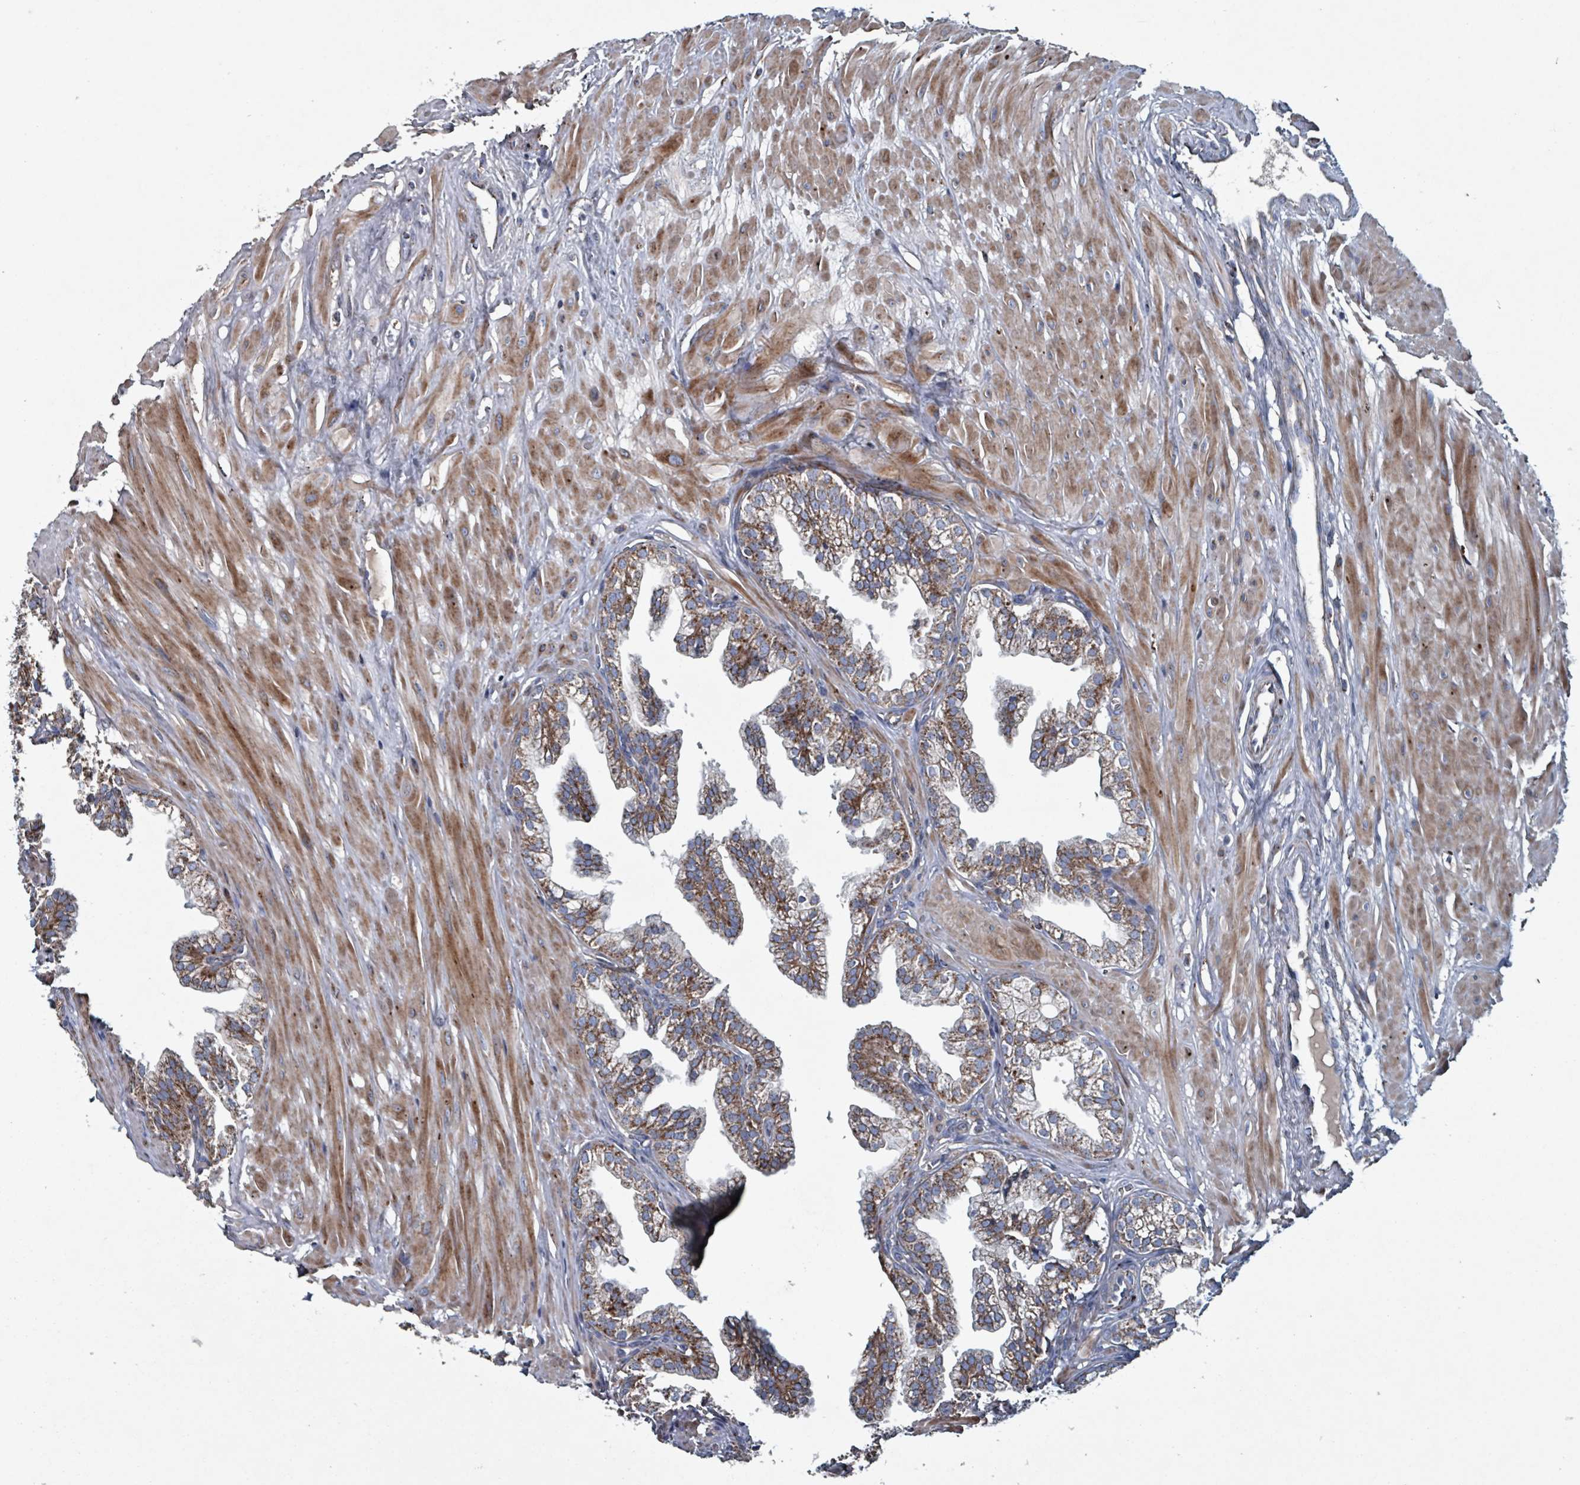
{"staining": {"intensity": "moderate", "quantity": ">75%", "location": "cytoplasmic/membranous"}, "tissue": "prostate", "cell_type": "Glandular cells", "image_type": "normal", "snomed": [{"axis": "morphology", "description": "Normal tissue, NOS"}, {"axis": "topography", "description": "Prostate"}, {"axis": "topography", "description": "Peripheral nerve tissue"}], "caption": "Protein staining reveals moderate cytoplasmic/membranous expression in approximately >75% of glandular cells in normal prostate.", "gene": "ABHD18", "patient": {"sex": "male", "age": 55}}